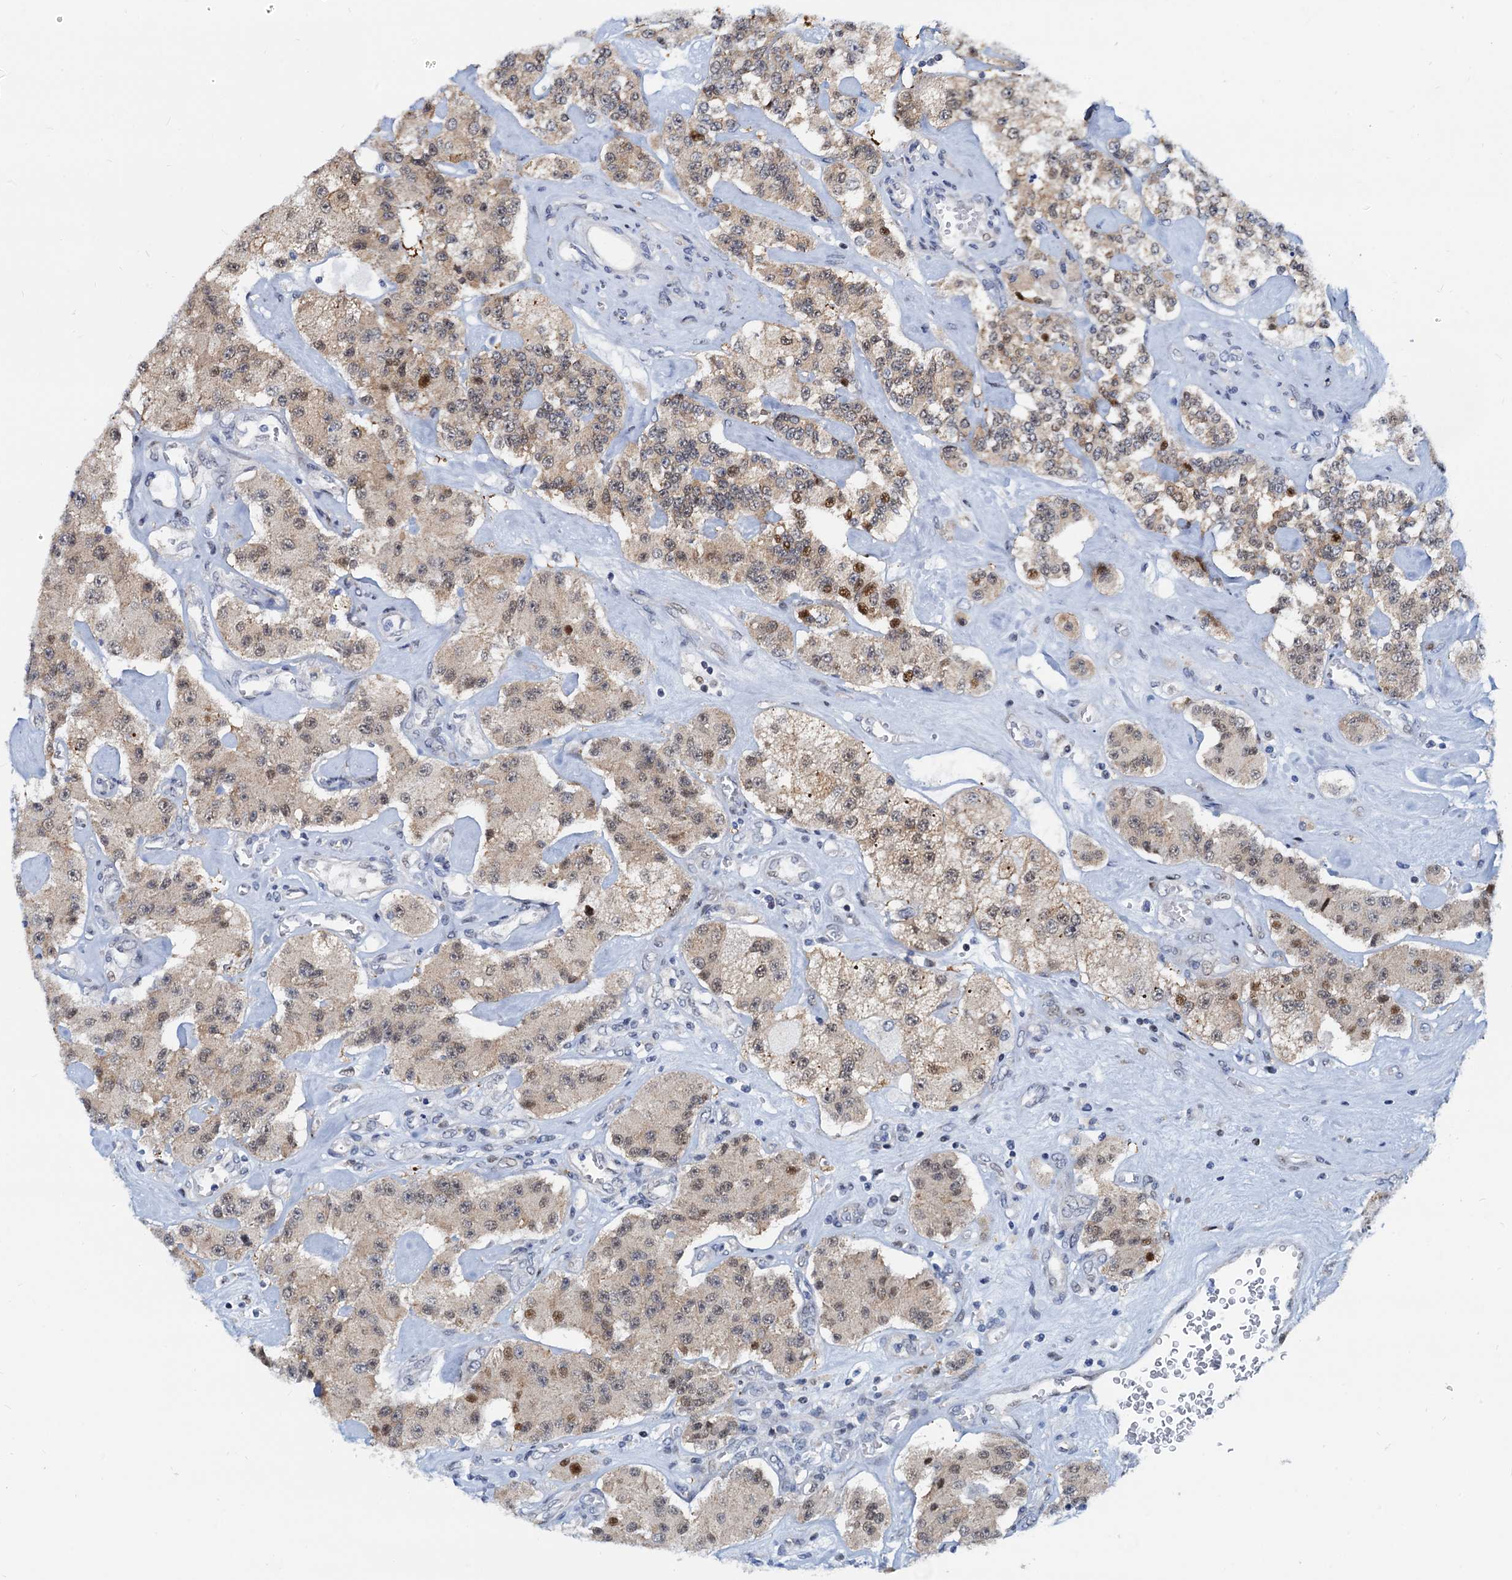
{"staining": {"intensity": "weak", "quantity": ">75%", "location": "cytoplasmic/membranous,nuclear"}, "tissue": "carcinoid", "cell_type": "Tumor cells", "image_type": "cancer", "snomed": [{"axis": "morphology", "description": "Carcinoid, malignant, NOS"}, {"axis": "topography", "description": "Pancreas"}], "caption": "Carcinoid (malignant) stained for a protein demonstrates weak cytoplasmic/membranous and nuclear positivity in tumor cells.", "gene": "PTGES3", "patient": {"sex": "male", "age": 41}}